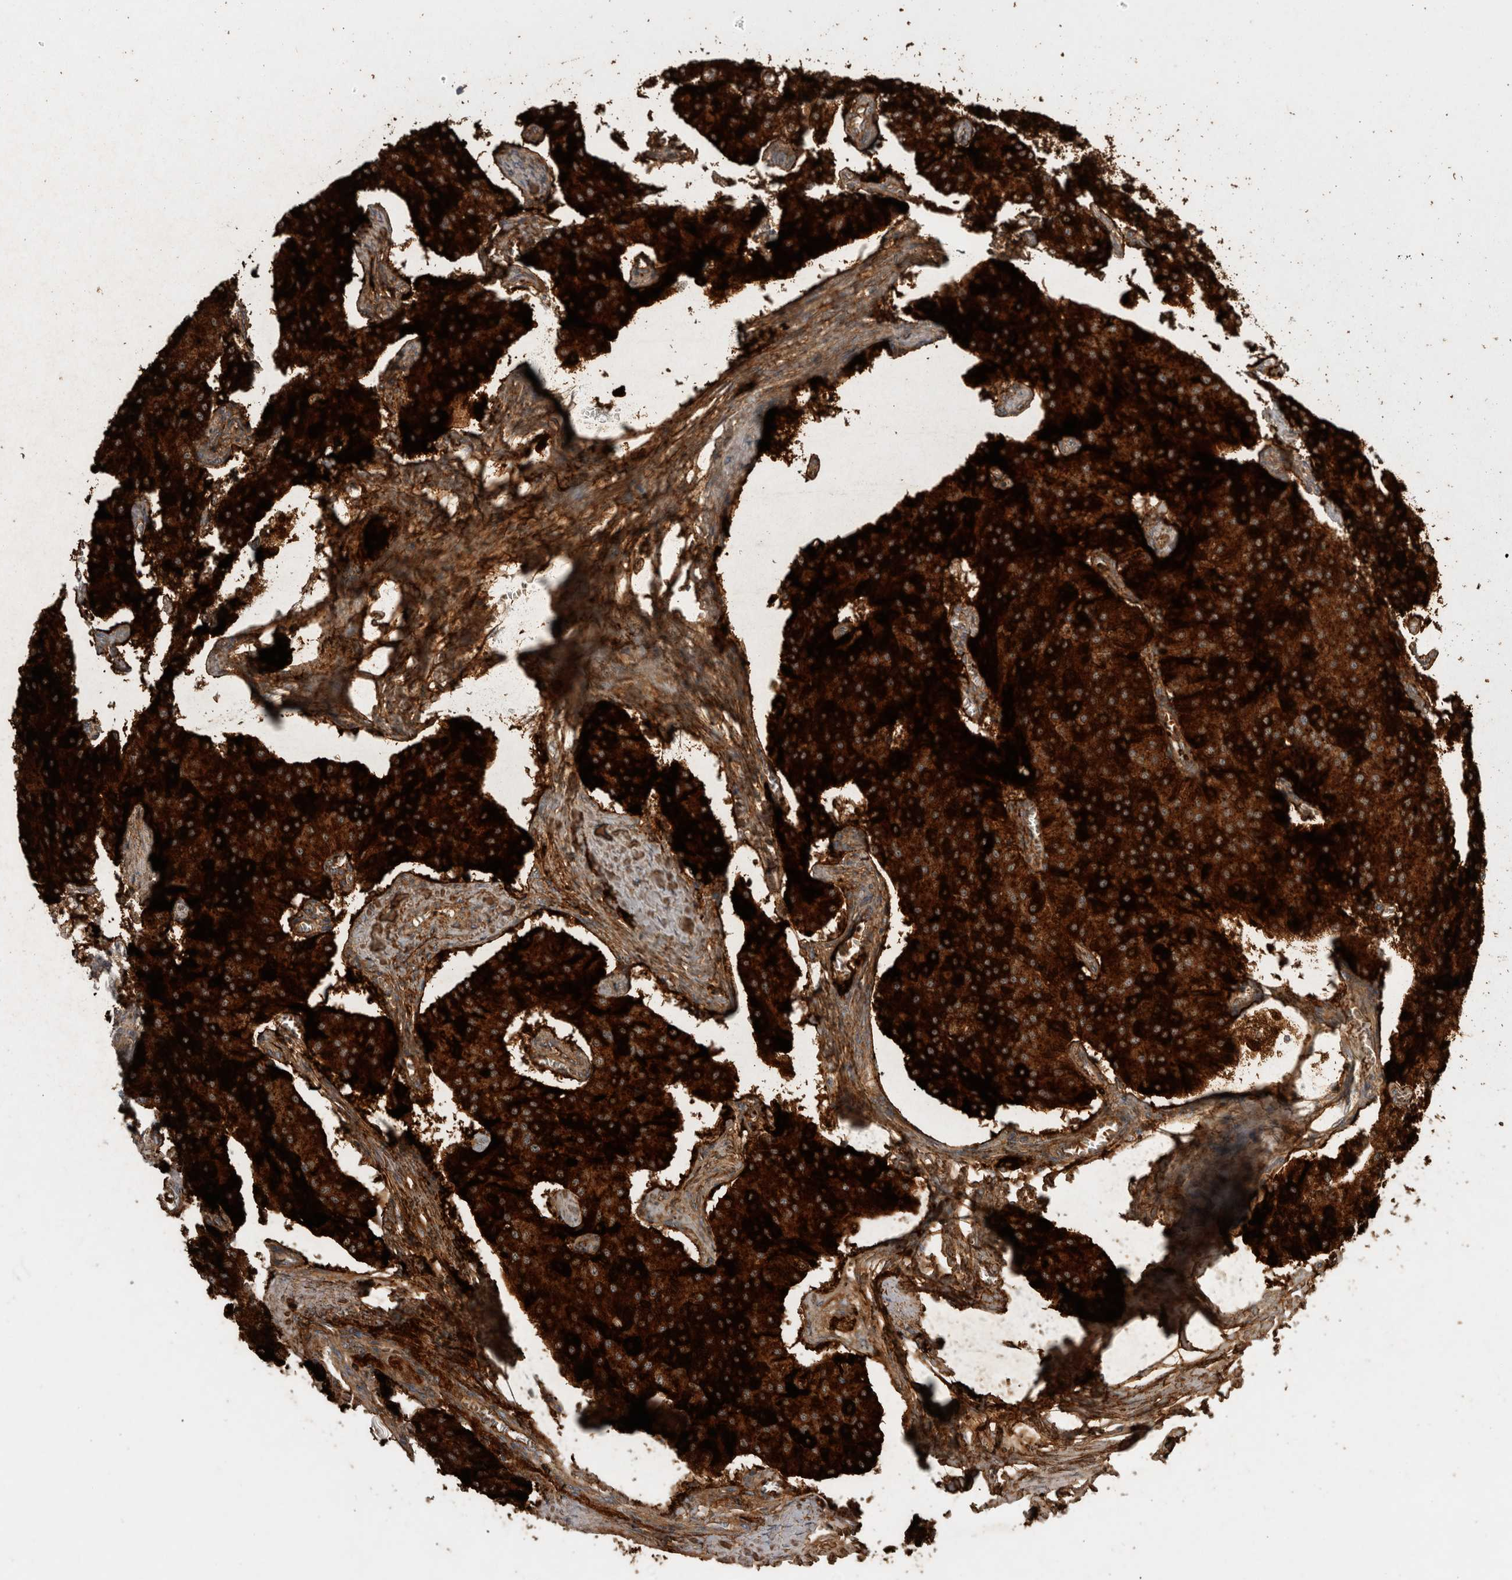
{"staining": {"intensity": "strong", "quantity": ">75%", "location": "cytoplasmic/membranous"}, "tissue": "carcinoid", "cell_type": "Tumor cells", "image_type": "cancer", "snomed": [{"axis": "morphology", "description": "Carcinoid, malignant, NOS"}, {"axis": "topography", "description": "Colon"}], "caption": "Immunohistochemical staining of human carcinoid (malignant) demonstrates strong cytoplasmic/membranous protein staining in approximately >75% of tumor cells. (IHC, brightfield microscopy, high magnification).", "gene": "KCNIP1", "patient": {"sex": "female", "age": 52}}